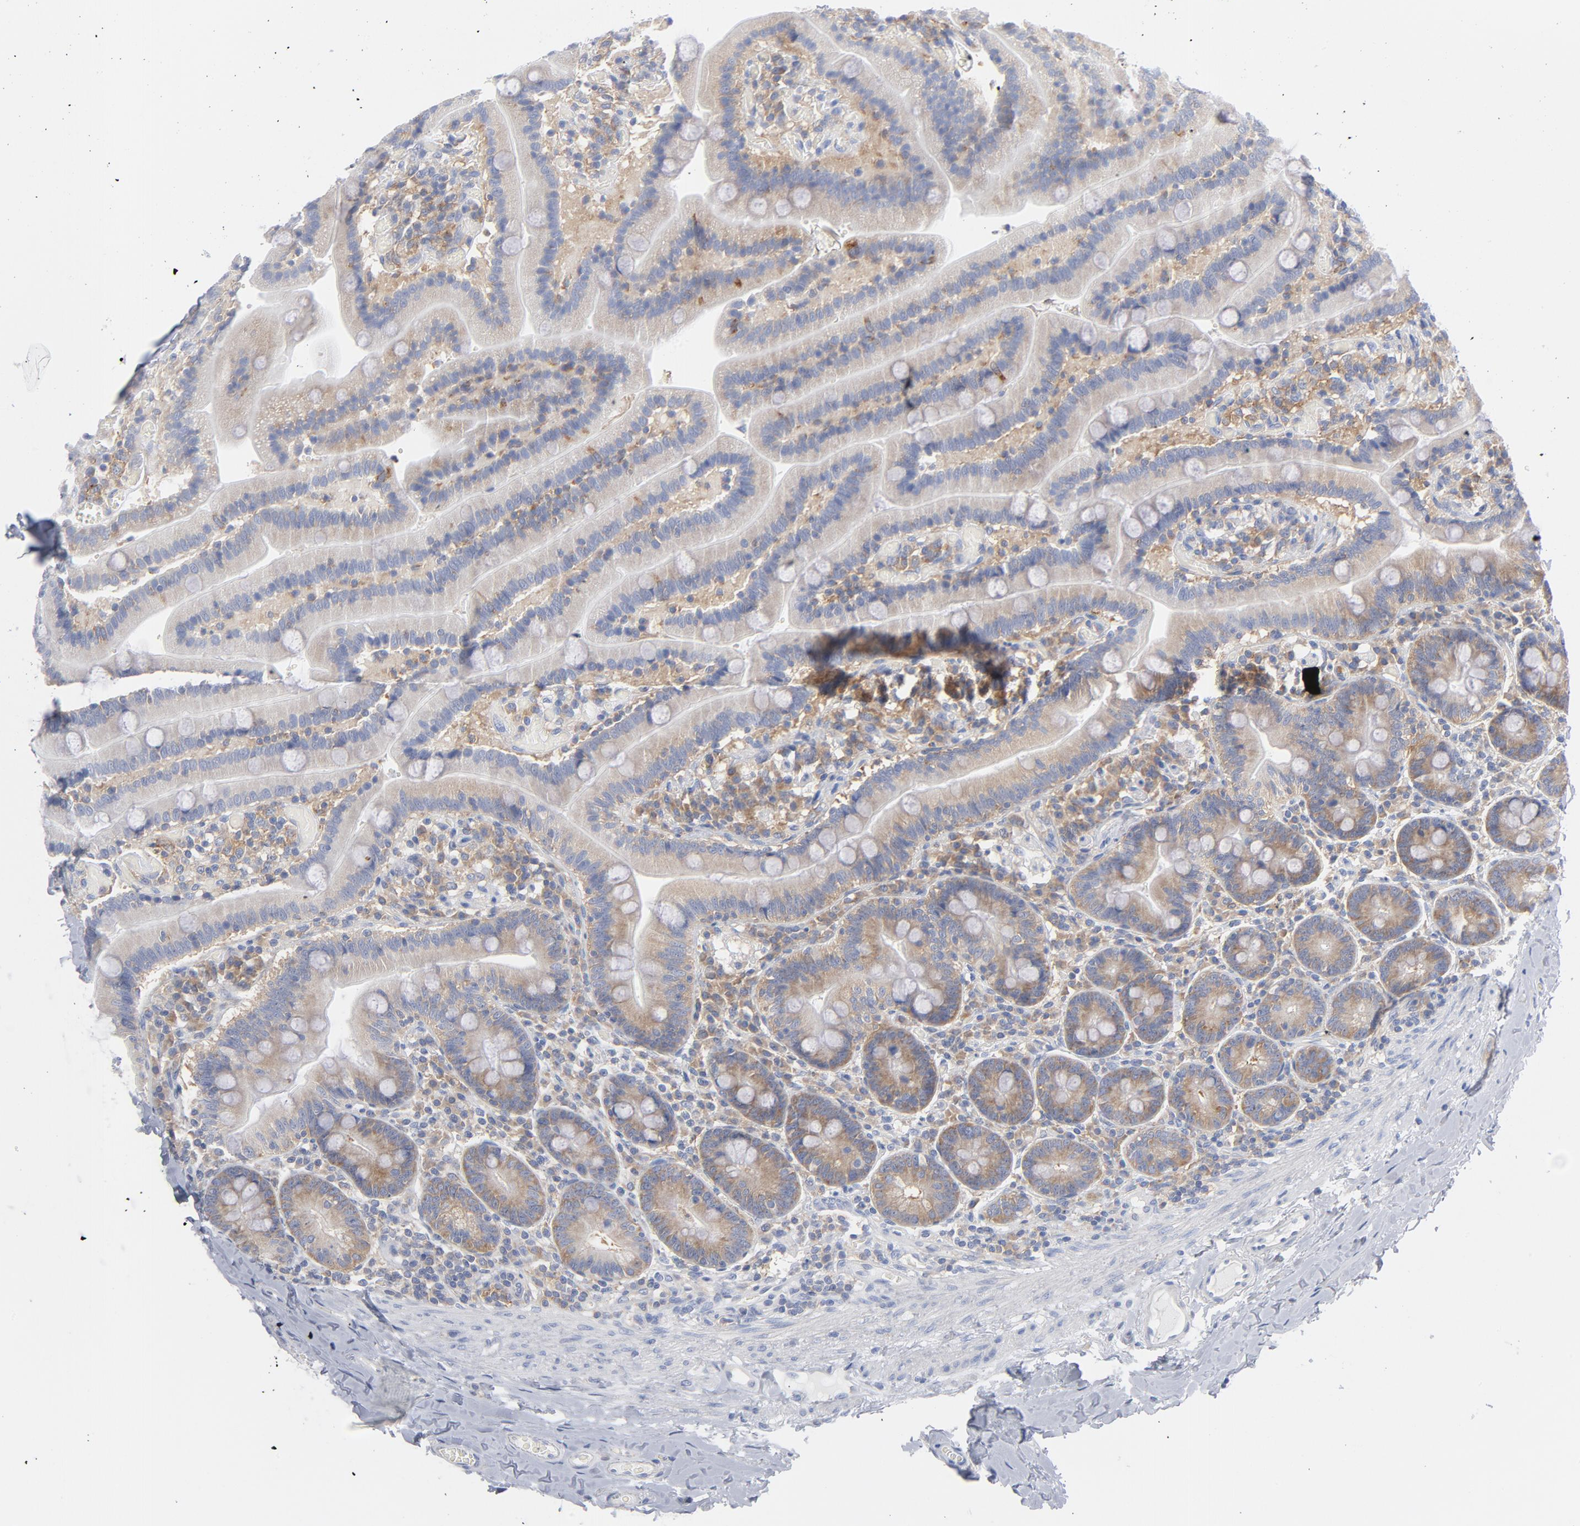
{"staining": {"intensity": "moderate", "quantity": "25%-75%", "location": "cytoplasmic/membranous"}, "tissue": "duodenum", "cell_type": "Glandular cells", "image_type": "normal", "snomed": [{"axis": "morphology", "description": "Normal tissue, NOS"}, {"axis": "topography", "description": "Duodenum"}], "caption": "The micrograph reveals a brown stain indicating the presence of a protein in the cytoplasmic/membranous of glandular cells in duodenum.", "gene": "CD86", "patient": {"sex": "male", "age": 66}}